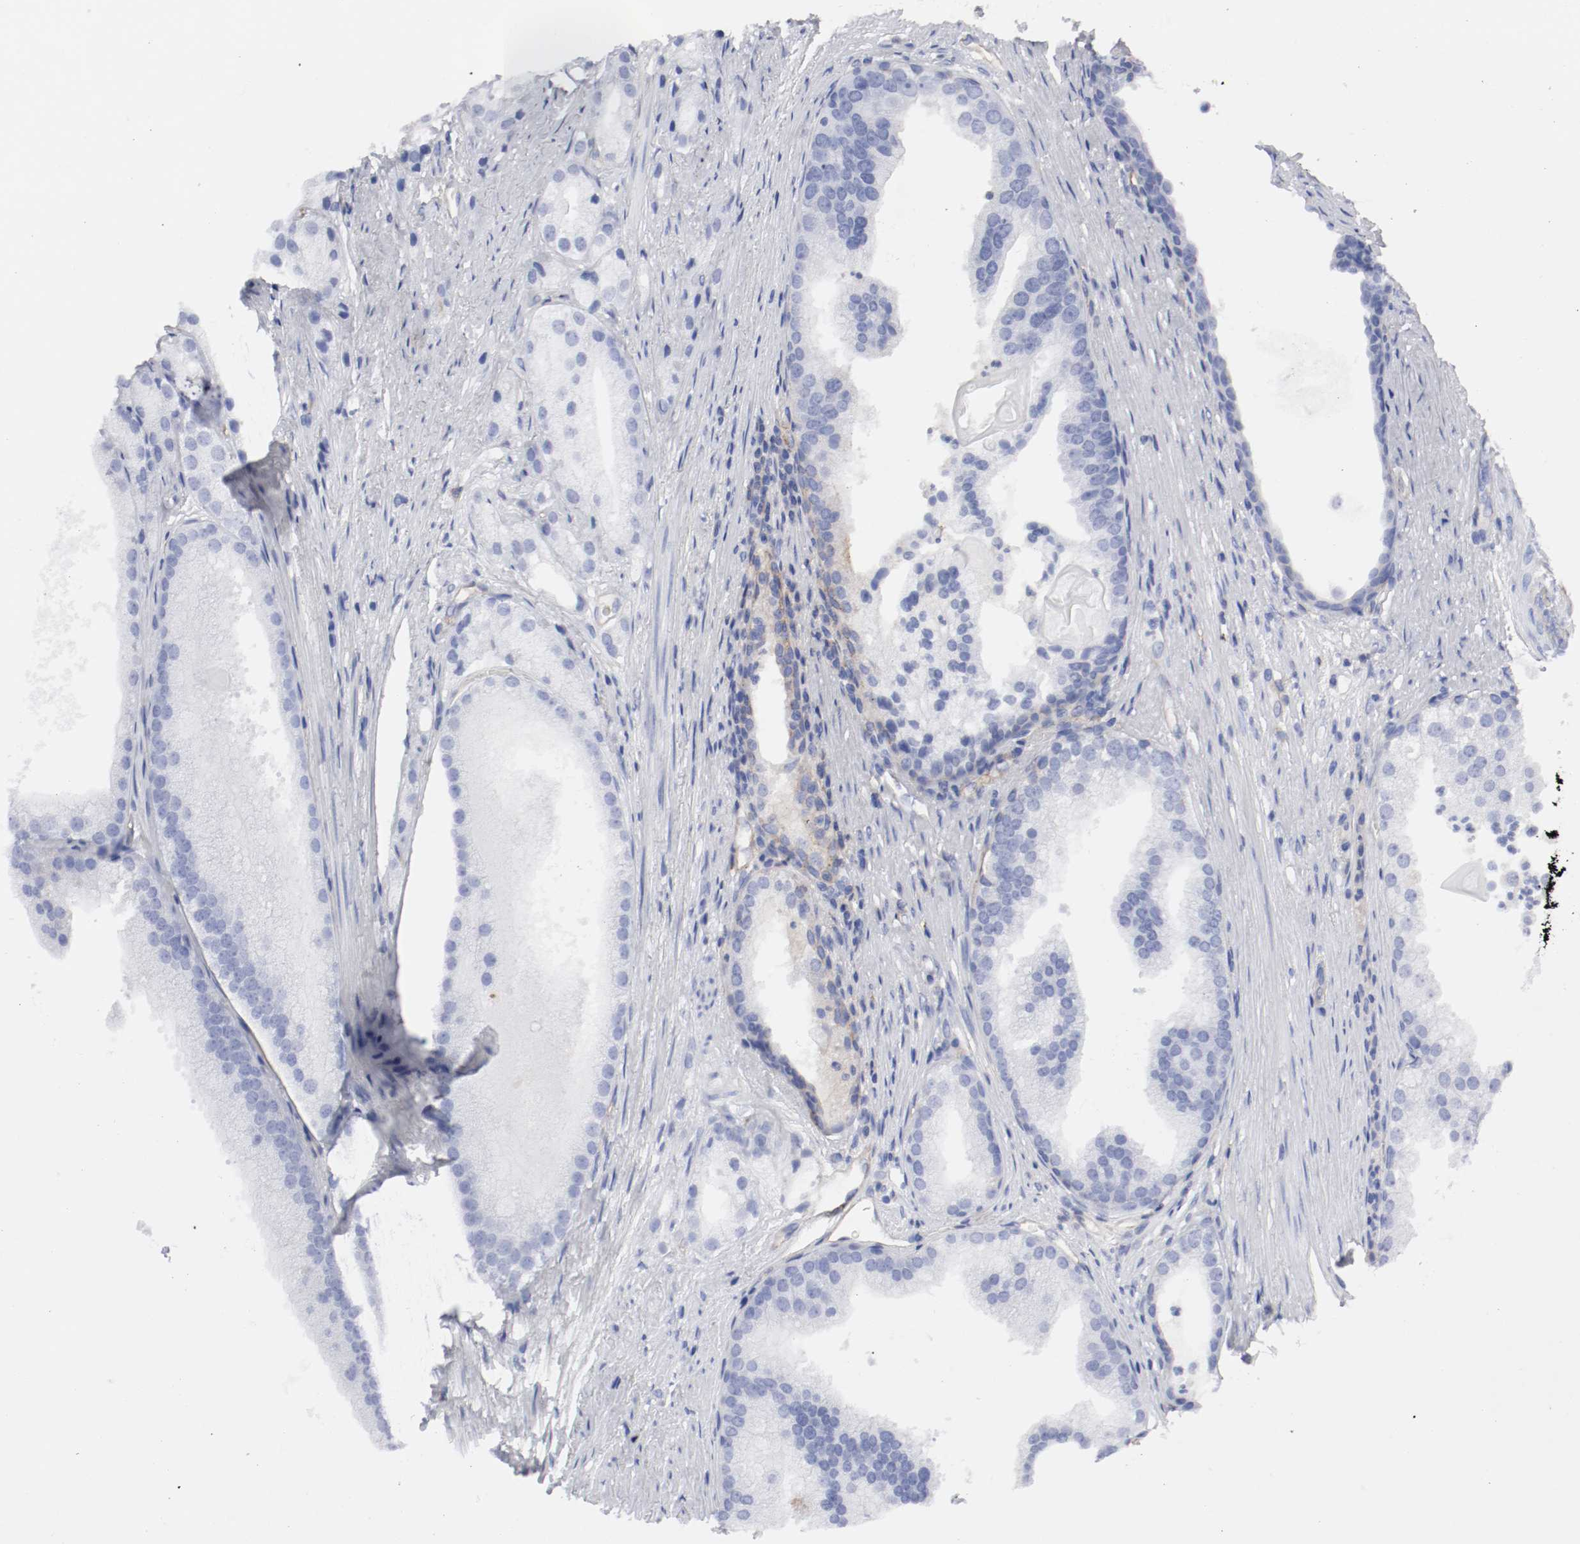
{"staining": {"intensity": "weak", "quantity": "<25%", "location": "cytoplasmic/membranous"}, "tissue": "prostate cancer", "cell_type": "Tumor cells", "image_type": "cancer", "snomed": [{"axis": "morphology", "description": "Adenocarcinoma, Low grade"}, {"axis": "topography", "description": "Prostate"}], "caption": "Prostate cancer was stained to show a protein in brown. There is no significant staining in tumor cells. The staining is performed using DAB (3,3'-diaminobenzidine) brown chromogen with nuclei counter-stained in using hematoxylin.", "gene": "IFITM1", "patient": {"sex": "male", "age": 69}}